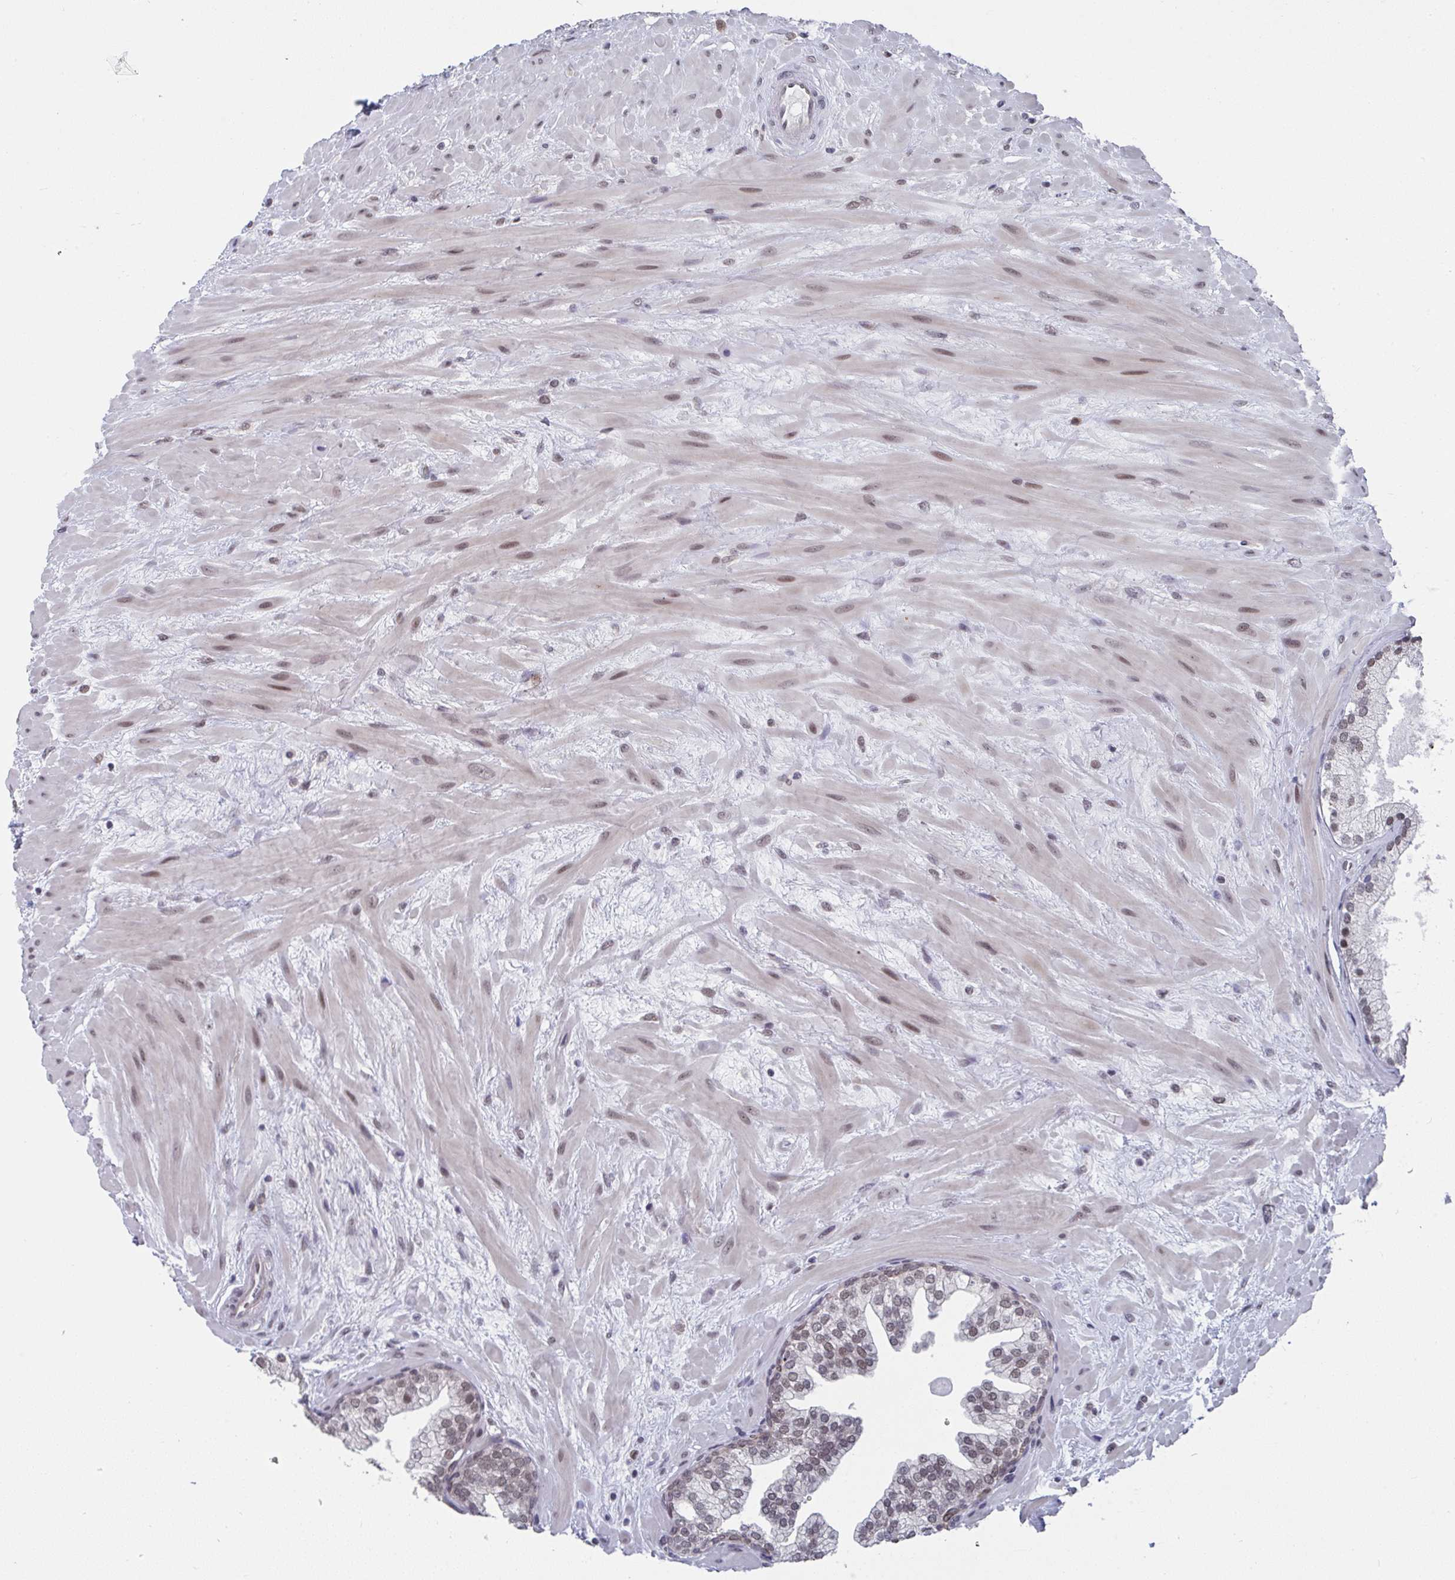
{"staining": {"intensity": "moderate", "quantity": ">75%", "location": "nuclear"}, "tissue": "prostate", "cell_type": "Glandular cells", "image_type": "normal", "snomed": [{"axis": "morphology", "description": "Normal tissue, NOS"}, {"axis": "topography", "description": "Prostate"}, {"axis": "topography", "description": "Peripheral nerve tissue"}], "caption": "A micrograph of human prostate stained for a protein reveals moderate nuclear brown staining in glandular cells. (DAB (3,3'-diaminobenzidine) IHC, brown staining for protein, blue staining for nuclei).", "gene": "JMJD1C", "patient": {"sex": "male", "age": 61}}